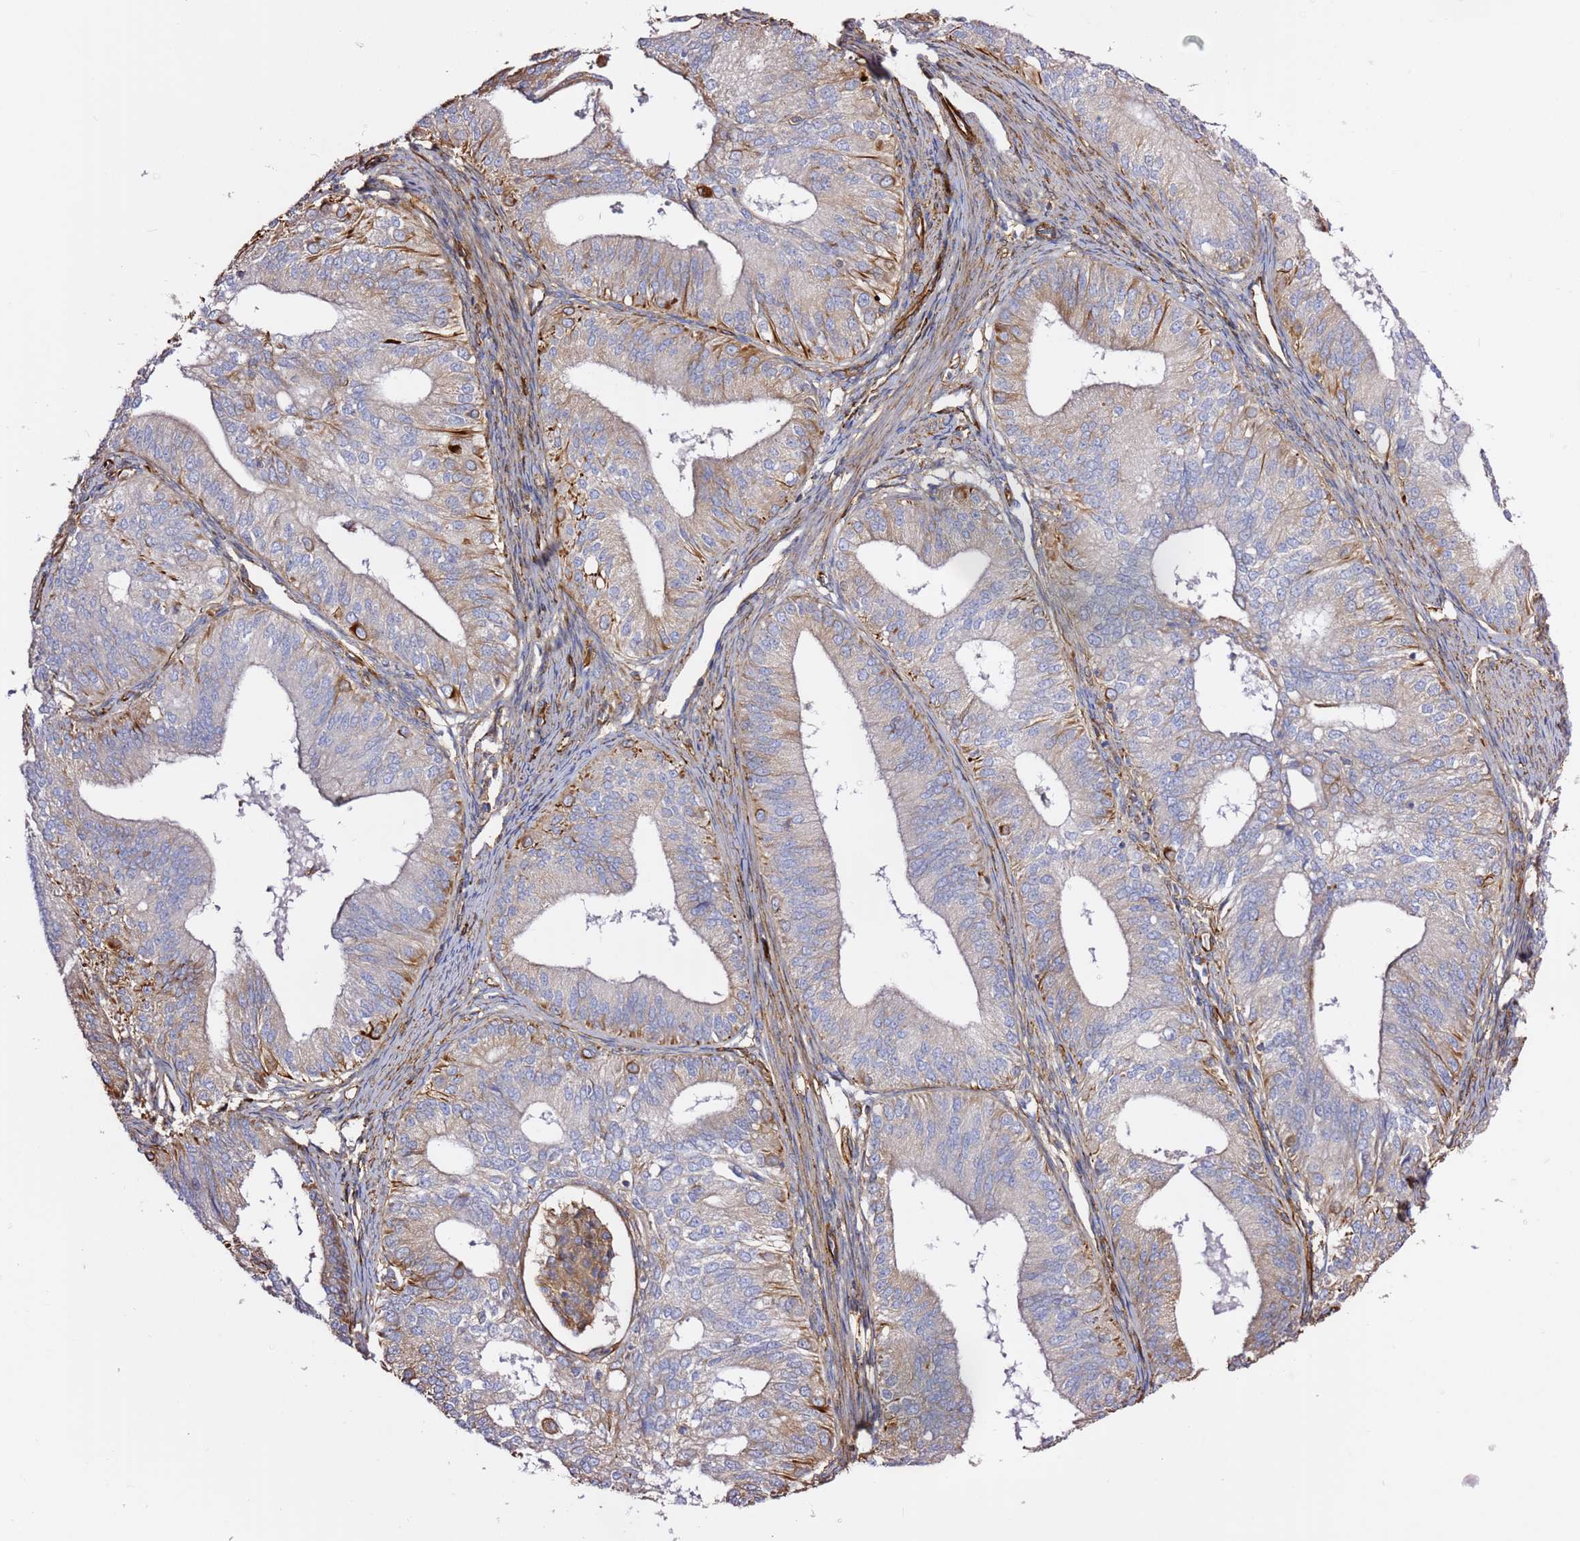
{"staining": {"intensity": "strong", "quantity": "<25%", "location": "cytoplasmic/membranous"}, "tissue": "endometrial cancer", "cell_type": "Tumor cells", "image_type": "cancer", "snomed": [{"axis": "morphology", "description": "Adenocarcinoma, NOS"}, {"axis": "topography", "description": "Endometrium"}], "caption": "A brown stain shows strong cytoplasmic/membranous expression of a protein in human endometrial cancer (adenocarcinoma) tumor cells.", "gene": "MRGPRE", "patient": {"sex": "female", "age": 50}}